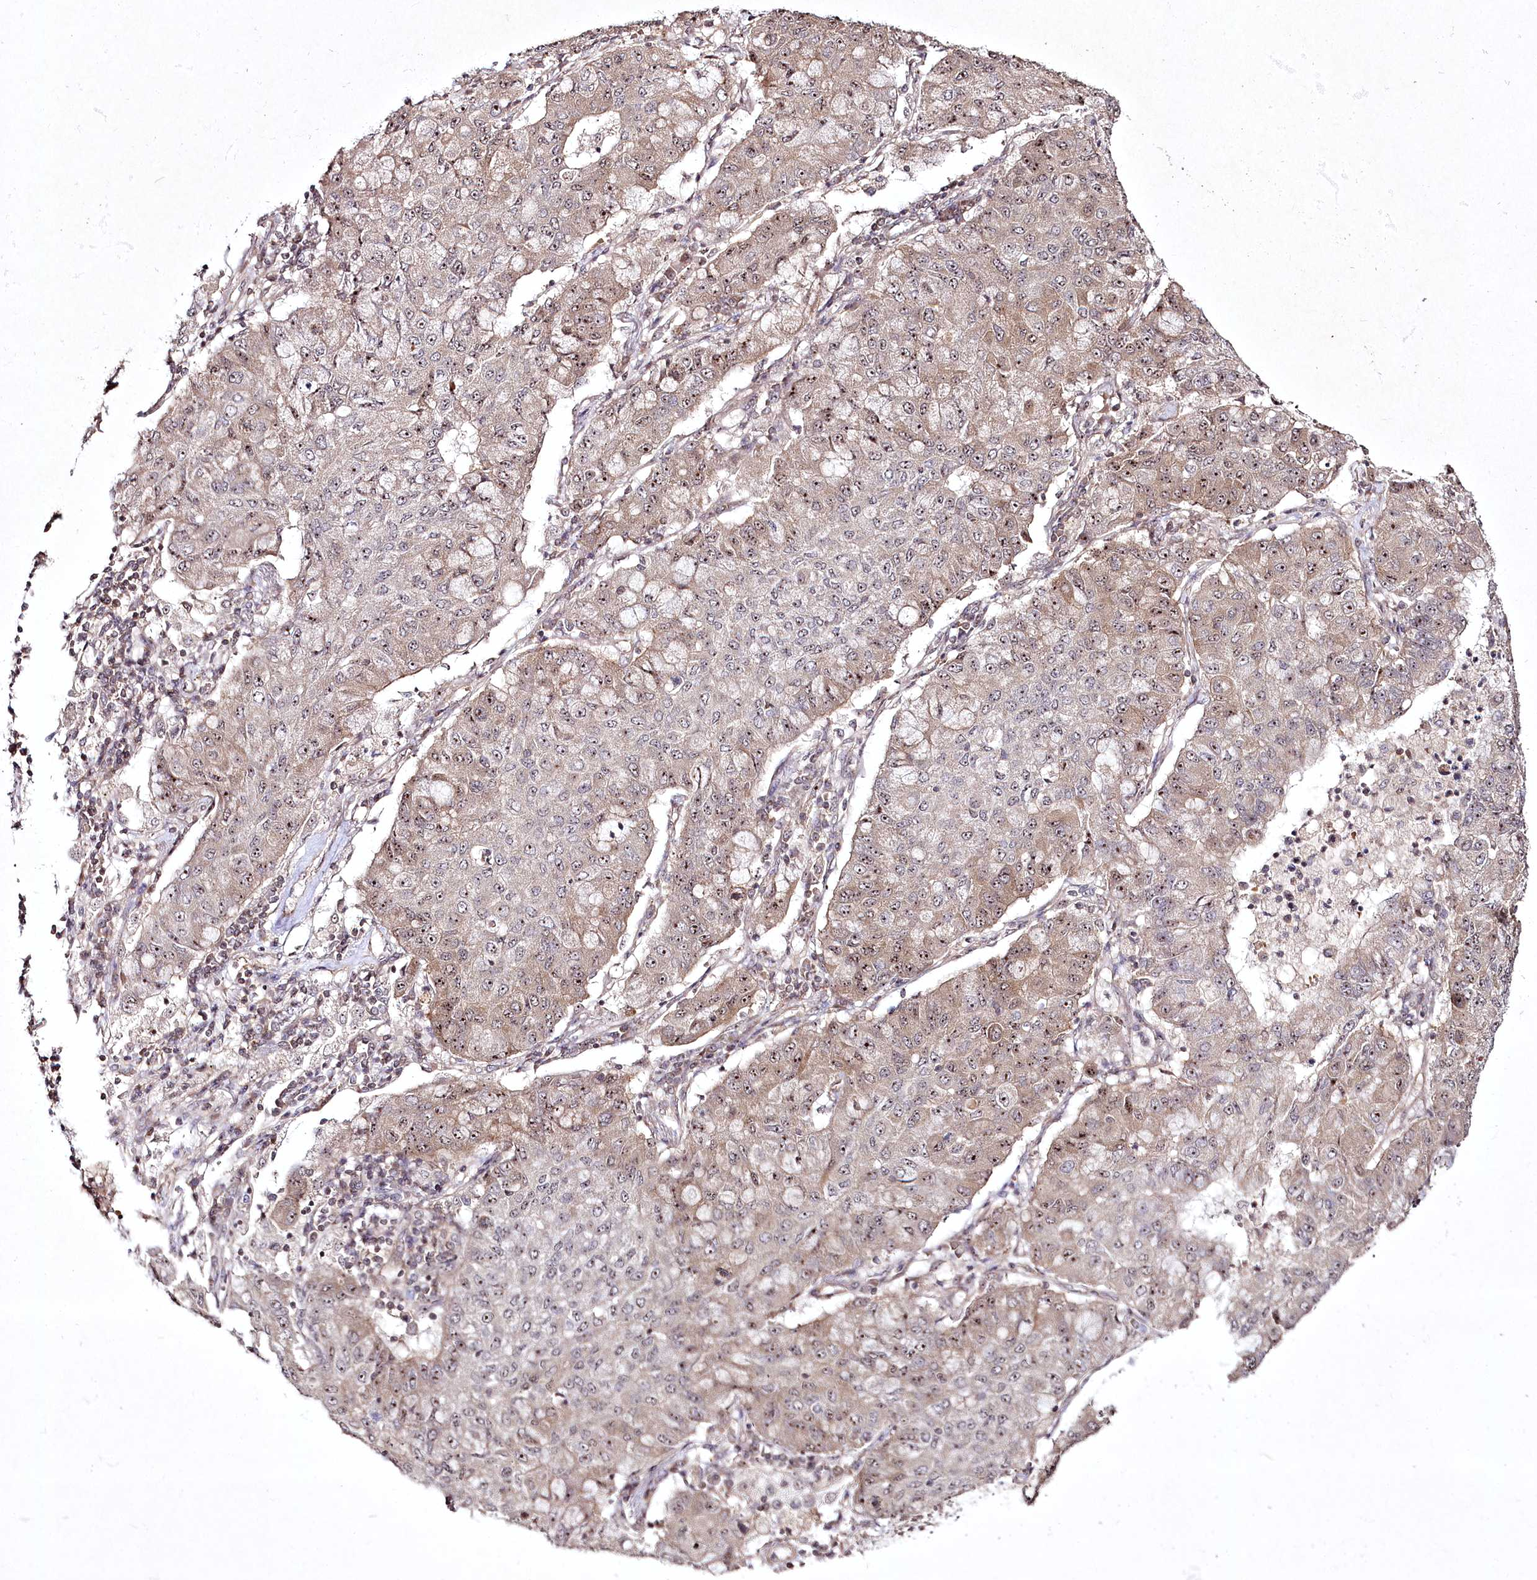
{"staining": {"intensity": "weak", "quantity": ">75%", "location": "cytoplasmic/membranous,nuclear"}, "tissue": "lung cancer", "cell_type": "Tumor cells", "image_type": "cancer", "snomed": [{"axis": "morphology", "description": "Squamous cell carcinoma, NOS"}, {"axis": "topography", "description": "Lung"}], "caption": "Tumor cells show weak cytoplasmic/membranous and nuclear staining in approximately >75% of cells in lung cancer (squamous cell carcinoma). The staining was performed using DAB, with brown indicating positive protein expression. Nuclei are stained blue with hematoxylin.", "gene": "CCDC59", "patient": {"sex": "male", "age": 74}}